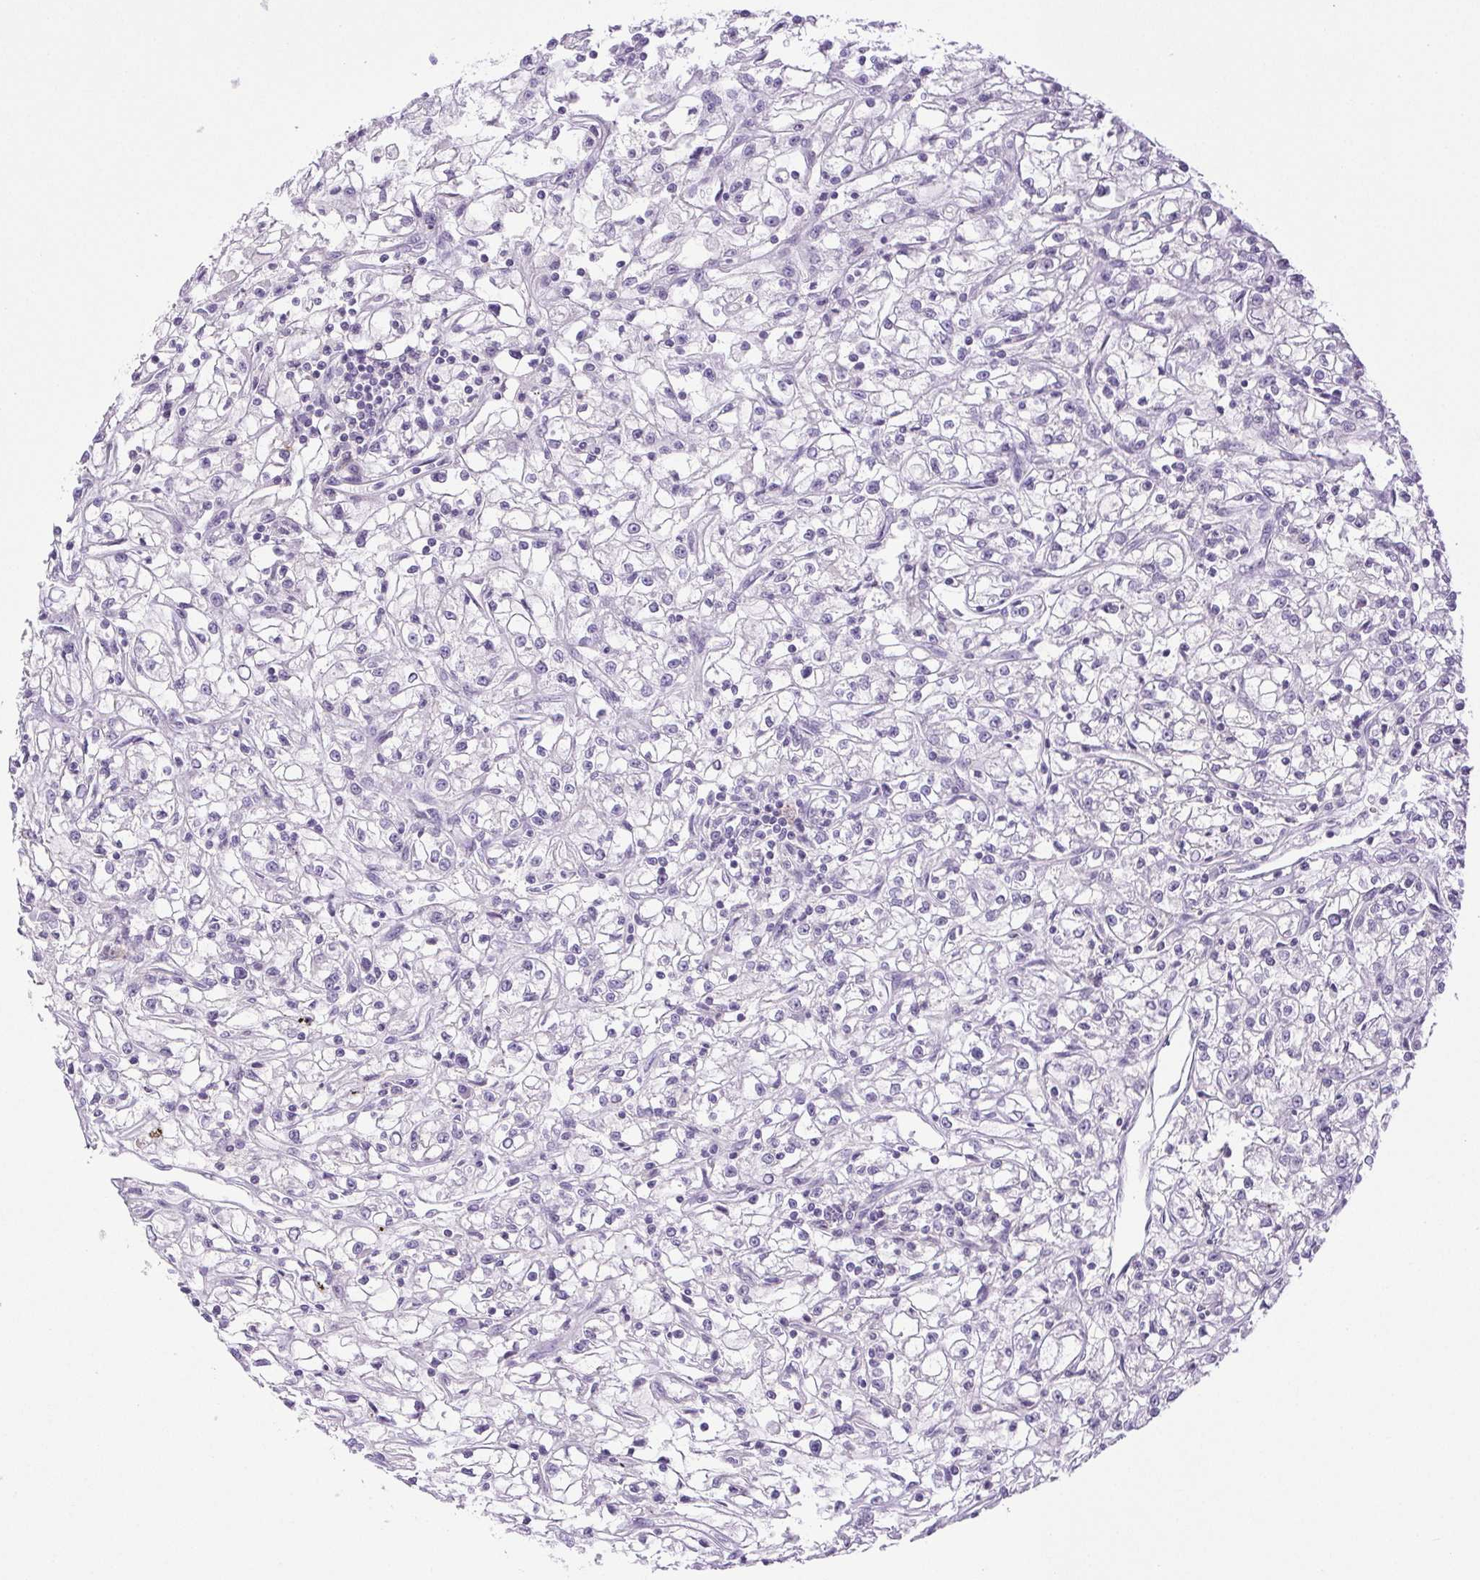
{"staining": {"intensity": "negative", "quantity": "none", "location": "none"}, "tissue": "renal cancer", "cell_type": "Tumor cells", "image_type": "cancer", "snomed": [{"axis": "morphology", "description": "Adenocarcinoma, NOS"}, {"axis": "topography", "description": "Kidney"}], "caption": "Immunohistochemistry (IHC) photomicrograph of neoplastic tissue: renal cancer (adenocarcinoma) stained with DAB (3,3'-diaminobenzidine) demonstrates no significant protein expression in tumor cells.", "gene": "HLA-G", "patient": {"sex": "female", "age": 59}}